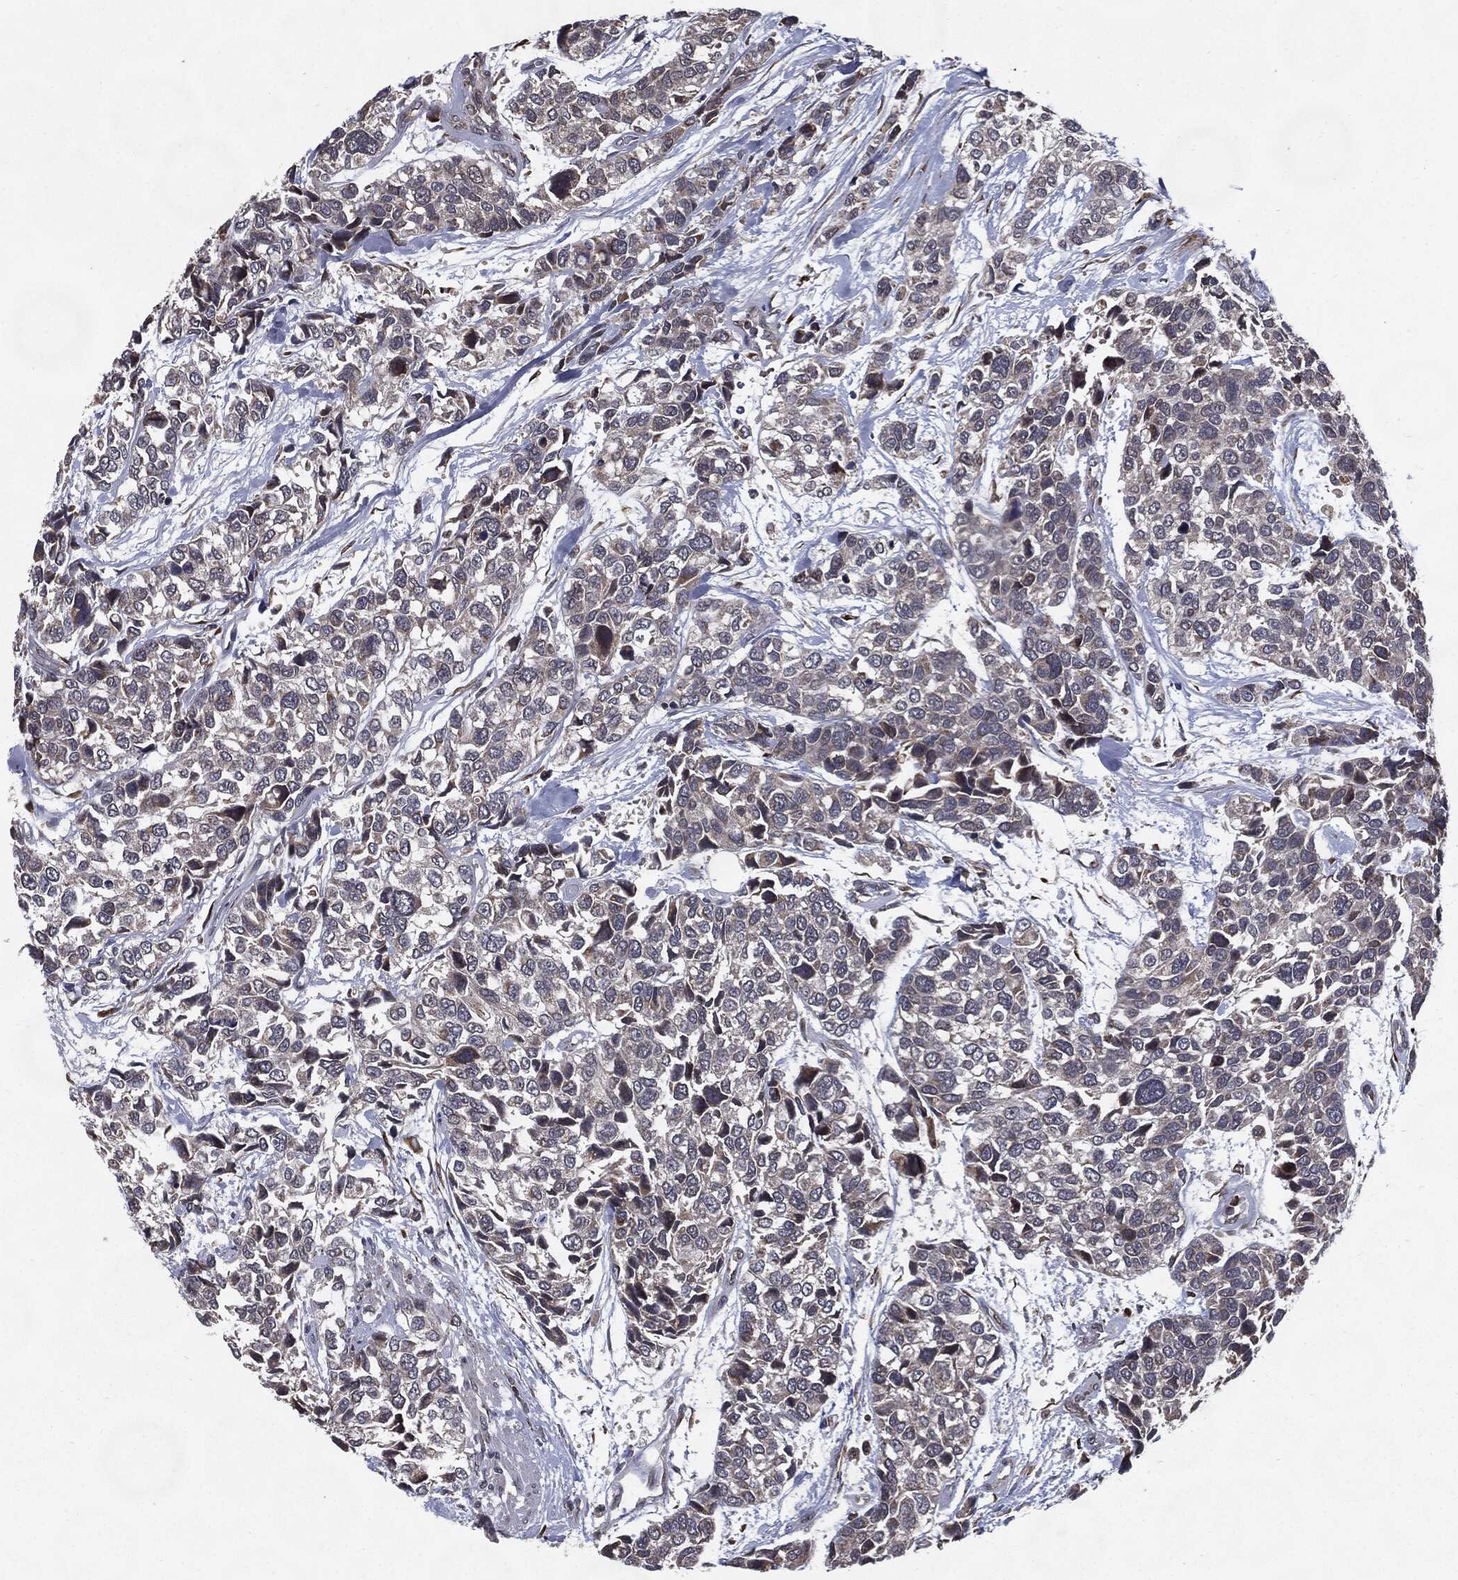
{"staining": {"intensity": "negative", "quantity": "none", "location": "none"}, "tissue": "urothelial cancer", "cell_type": "Tumor cells", "image_type": "cancer", "snomed": [{"axis": "morphology", "description": "Urothelial carcinoma, High grade"}, {"axis": "topography", "description": "Urinary bladder"}], "caption": "DAB (3,3'-diaminobenzidine) immunohistochemical staining of urothelial carcinoma (high-grade) displays no significant staining in tumor cells.", "gene": "HDAC5", "patient": {"sex": "male", "age": 77}}